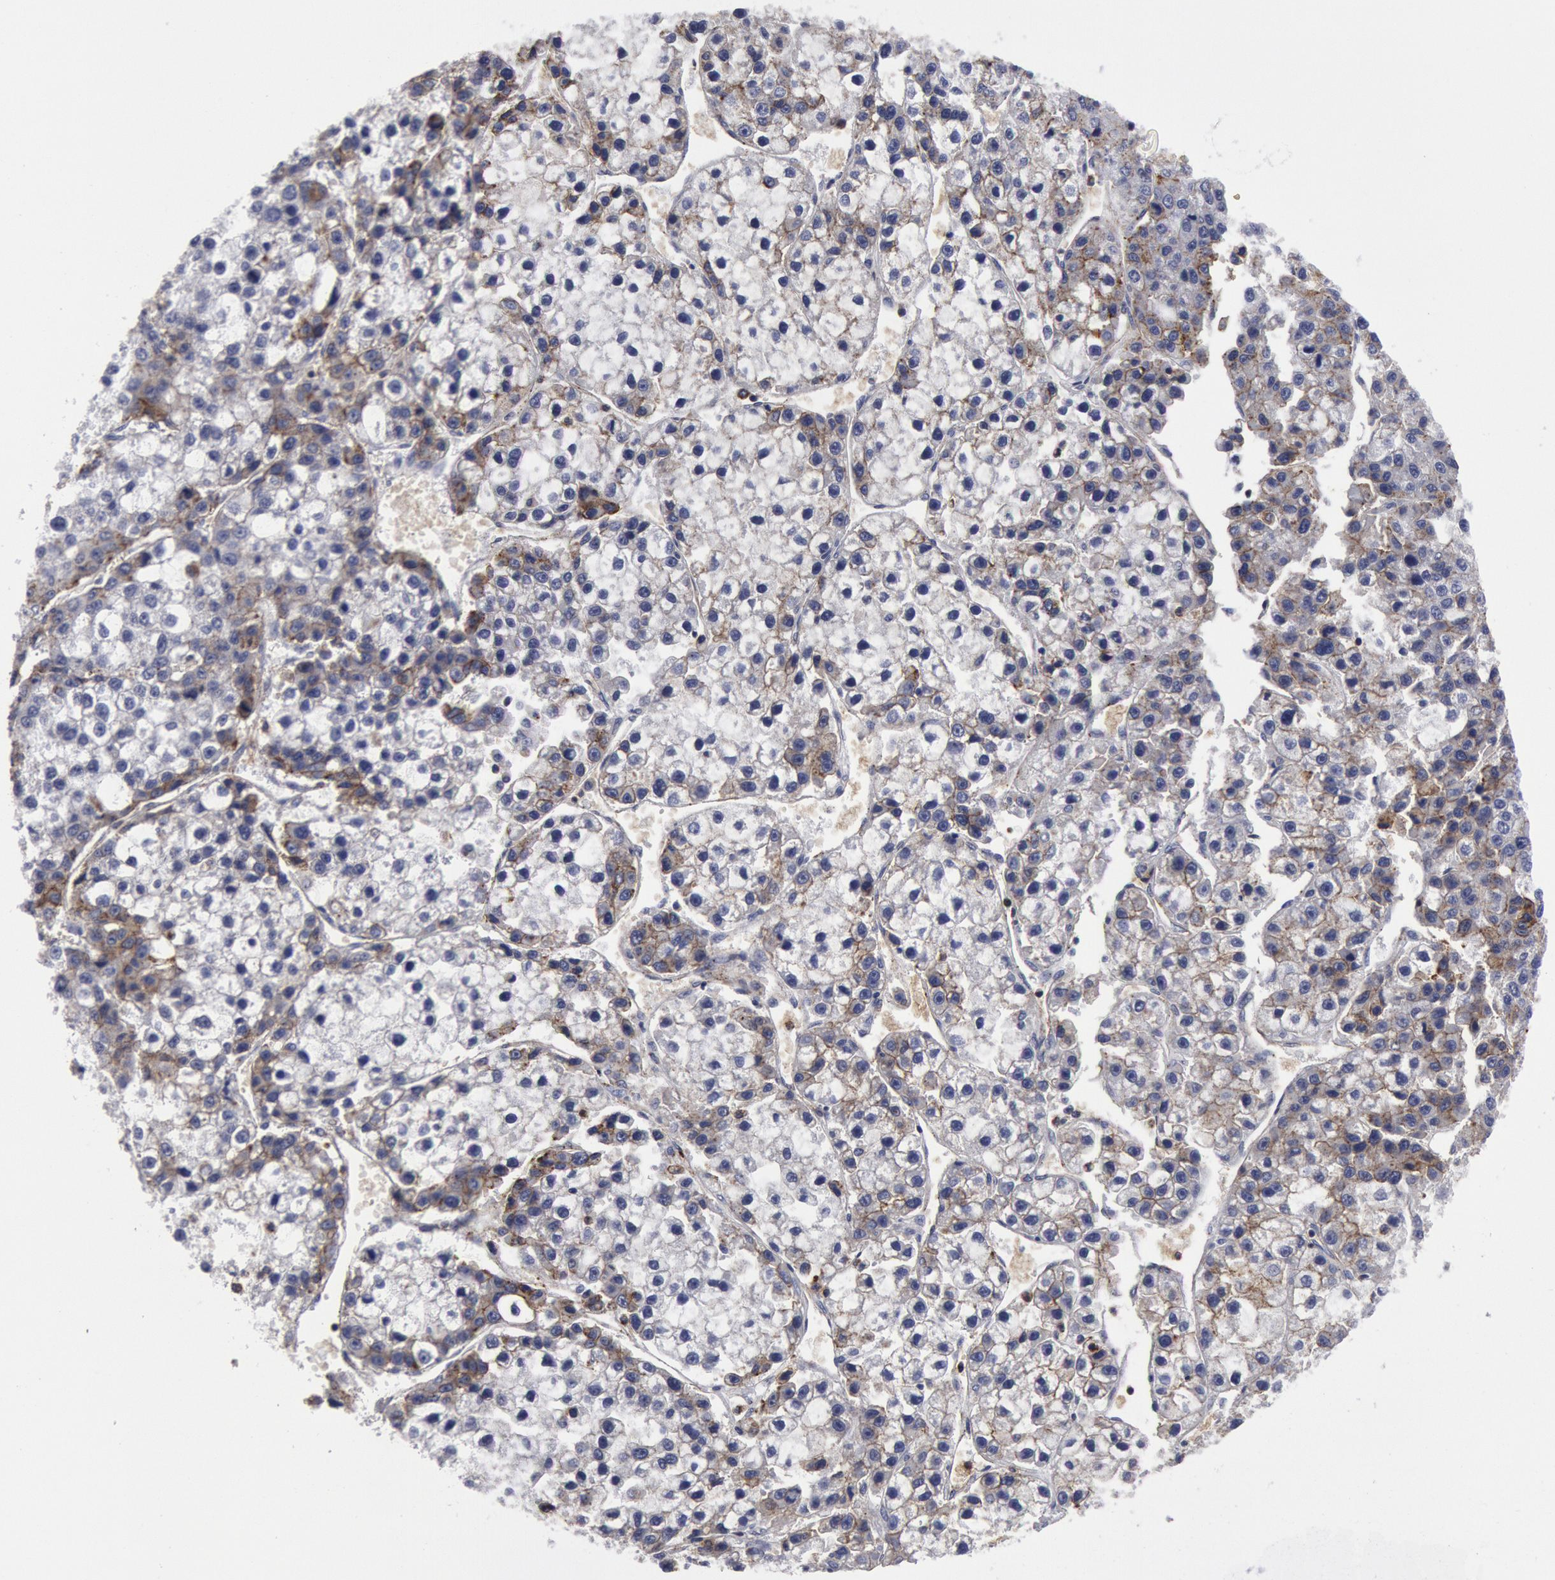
{"staining": {"intensity": "weak", "quantity": "<25%", "location": "cytoplasmic/membranous"}, "tissue": "liver cancer", "cell_type": "Tumor cells", "image_type": "cancer", "snomed": [{"axis": "morphology", "description": "Carcinoma, Hepatocellular, NOS"}, {"axis": "topography", "description": "Liver"}], "caption": "Immunohistochemical staining of human liver hepatocellular carcinoma exhibits no significant staining in tumor cells.", "gene": "FLOT1", "patient": {"sex": "female", "age": 66}}